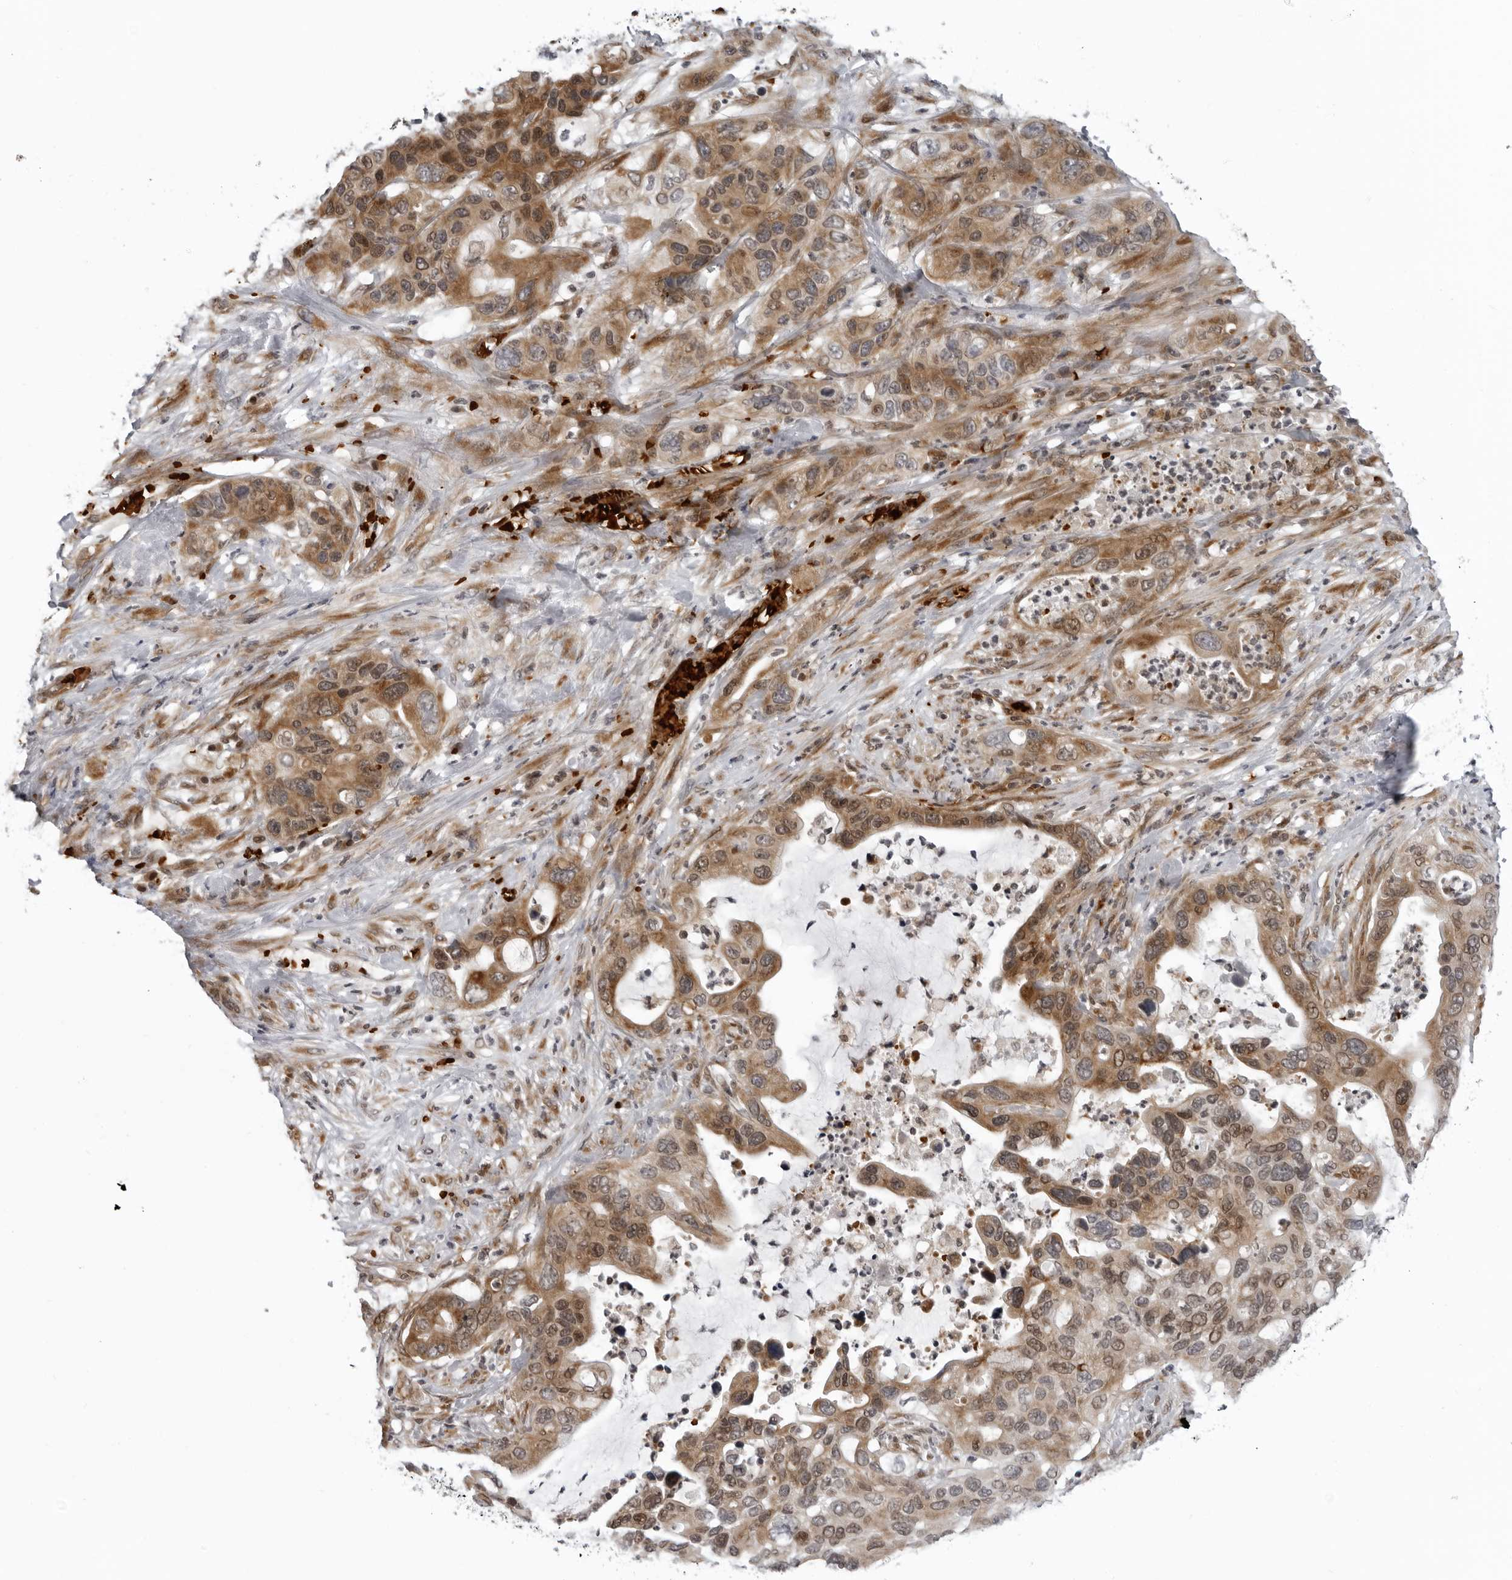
{"staining": {"intensity": "moderate", "quantity": ">75%", "location": "cytoplasmic/membranous"}, "tissue": "pancreatic cancer", "cell_type": "Tumor cells", "image_type": "cancer", "snomed": [{"axis": "morphology", "description": "Adenocarcinoma, NOS"}, {"axis": "topography", "description": "Pancreas"}], "caption": "Pancreatic adenocarcinoma stained for a protein (brown) displays moderate cytoplasmic/membranous positive staining in approximately >75% of tumor cells.", "gene": "THOP1", "patient": {"sex": "female", "age": 71}}